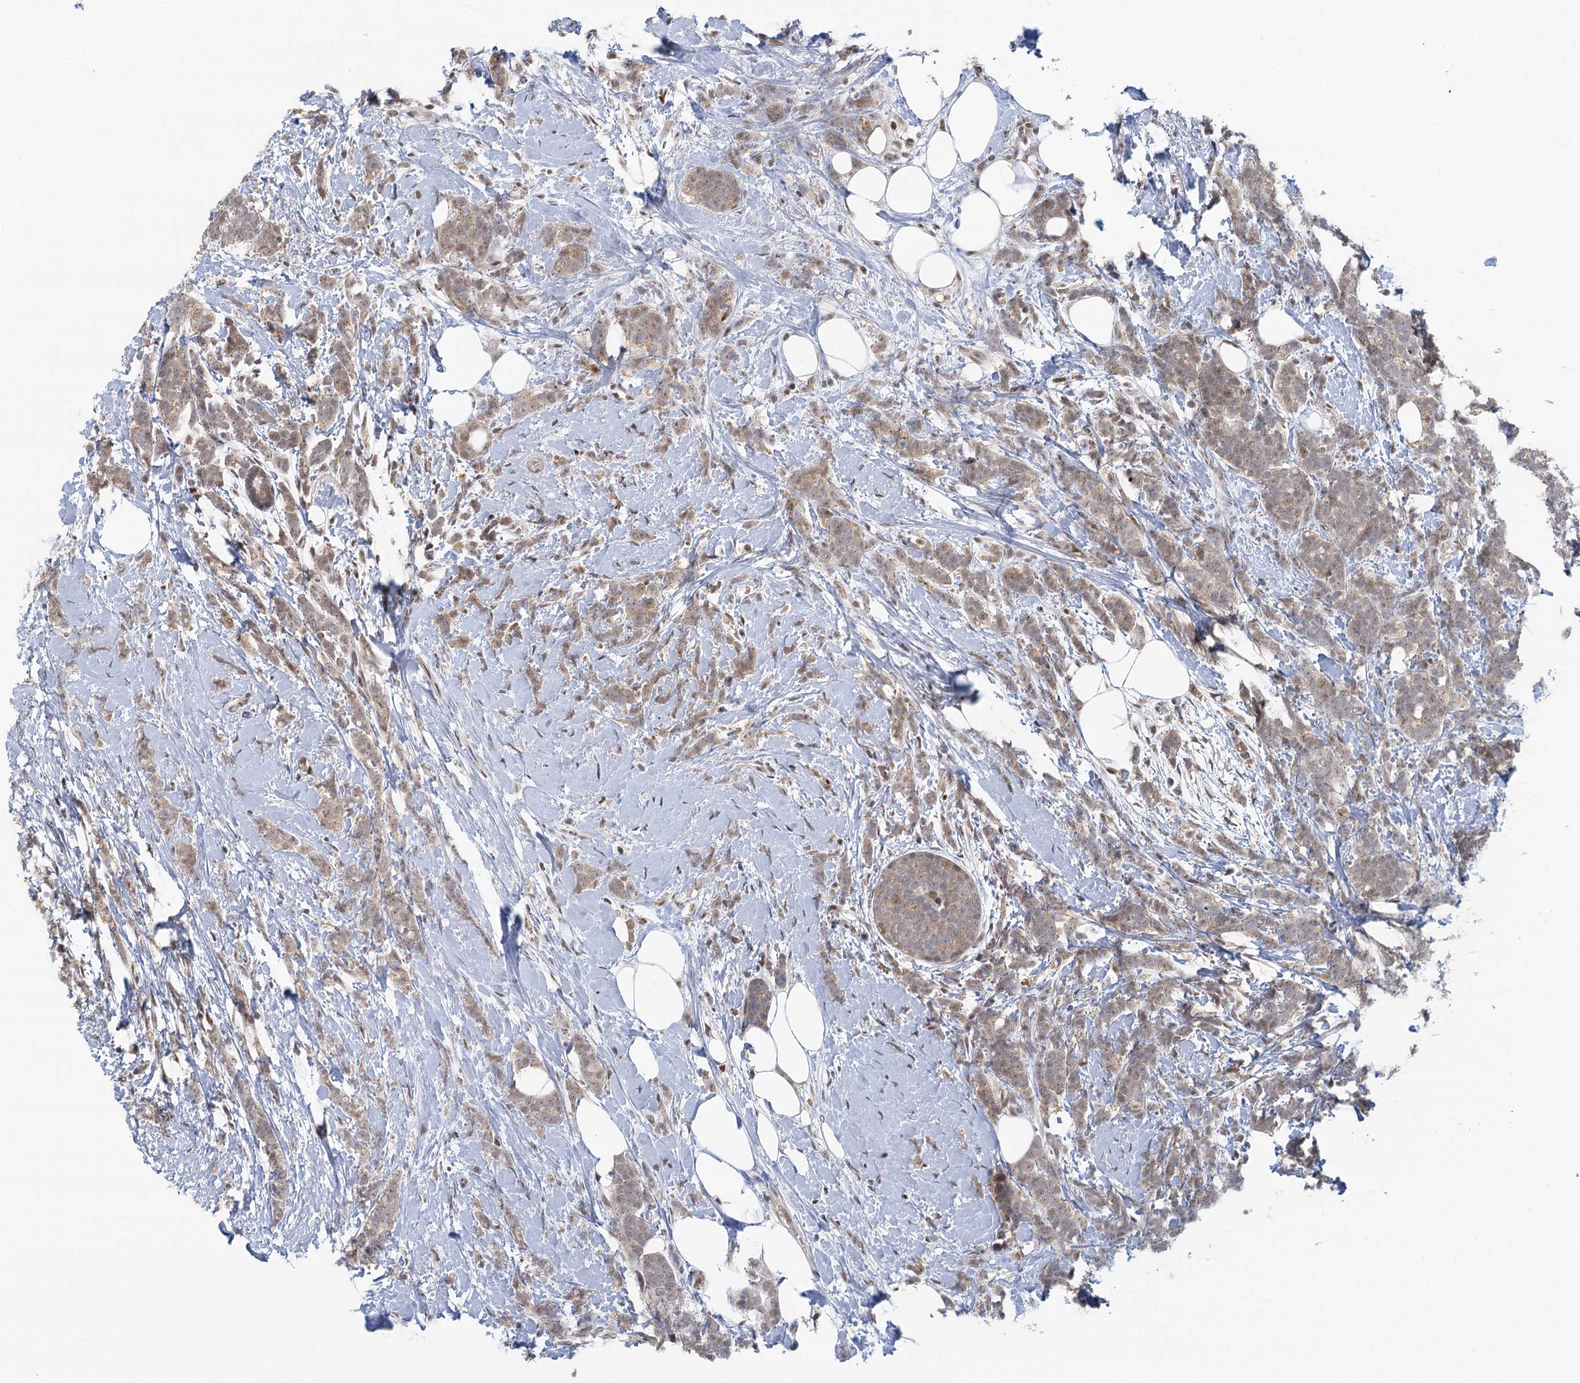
{"staining": {"intensity": "weak", "quantity": ">75%", "location": "cytoplasmic/membranous"}, "tissue": "breast cancer", "cell_type": "Tumor cells", "image_type": "cancer", "snomed": [{"axis": "morphology", "description": "Lobular carcinoma"}, {"axis": "topography", "description": "Breast"}], "caption": "This image reveals immunohistochemistry (IHC) staining of breast cancer, with low weak cytoplasmic/membranous positivity in about >75% of tumor cells.", "gene": "GPATCH11", "patient": {"sex": "female", "age": 58}}